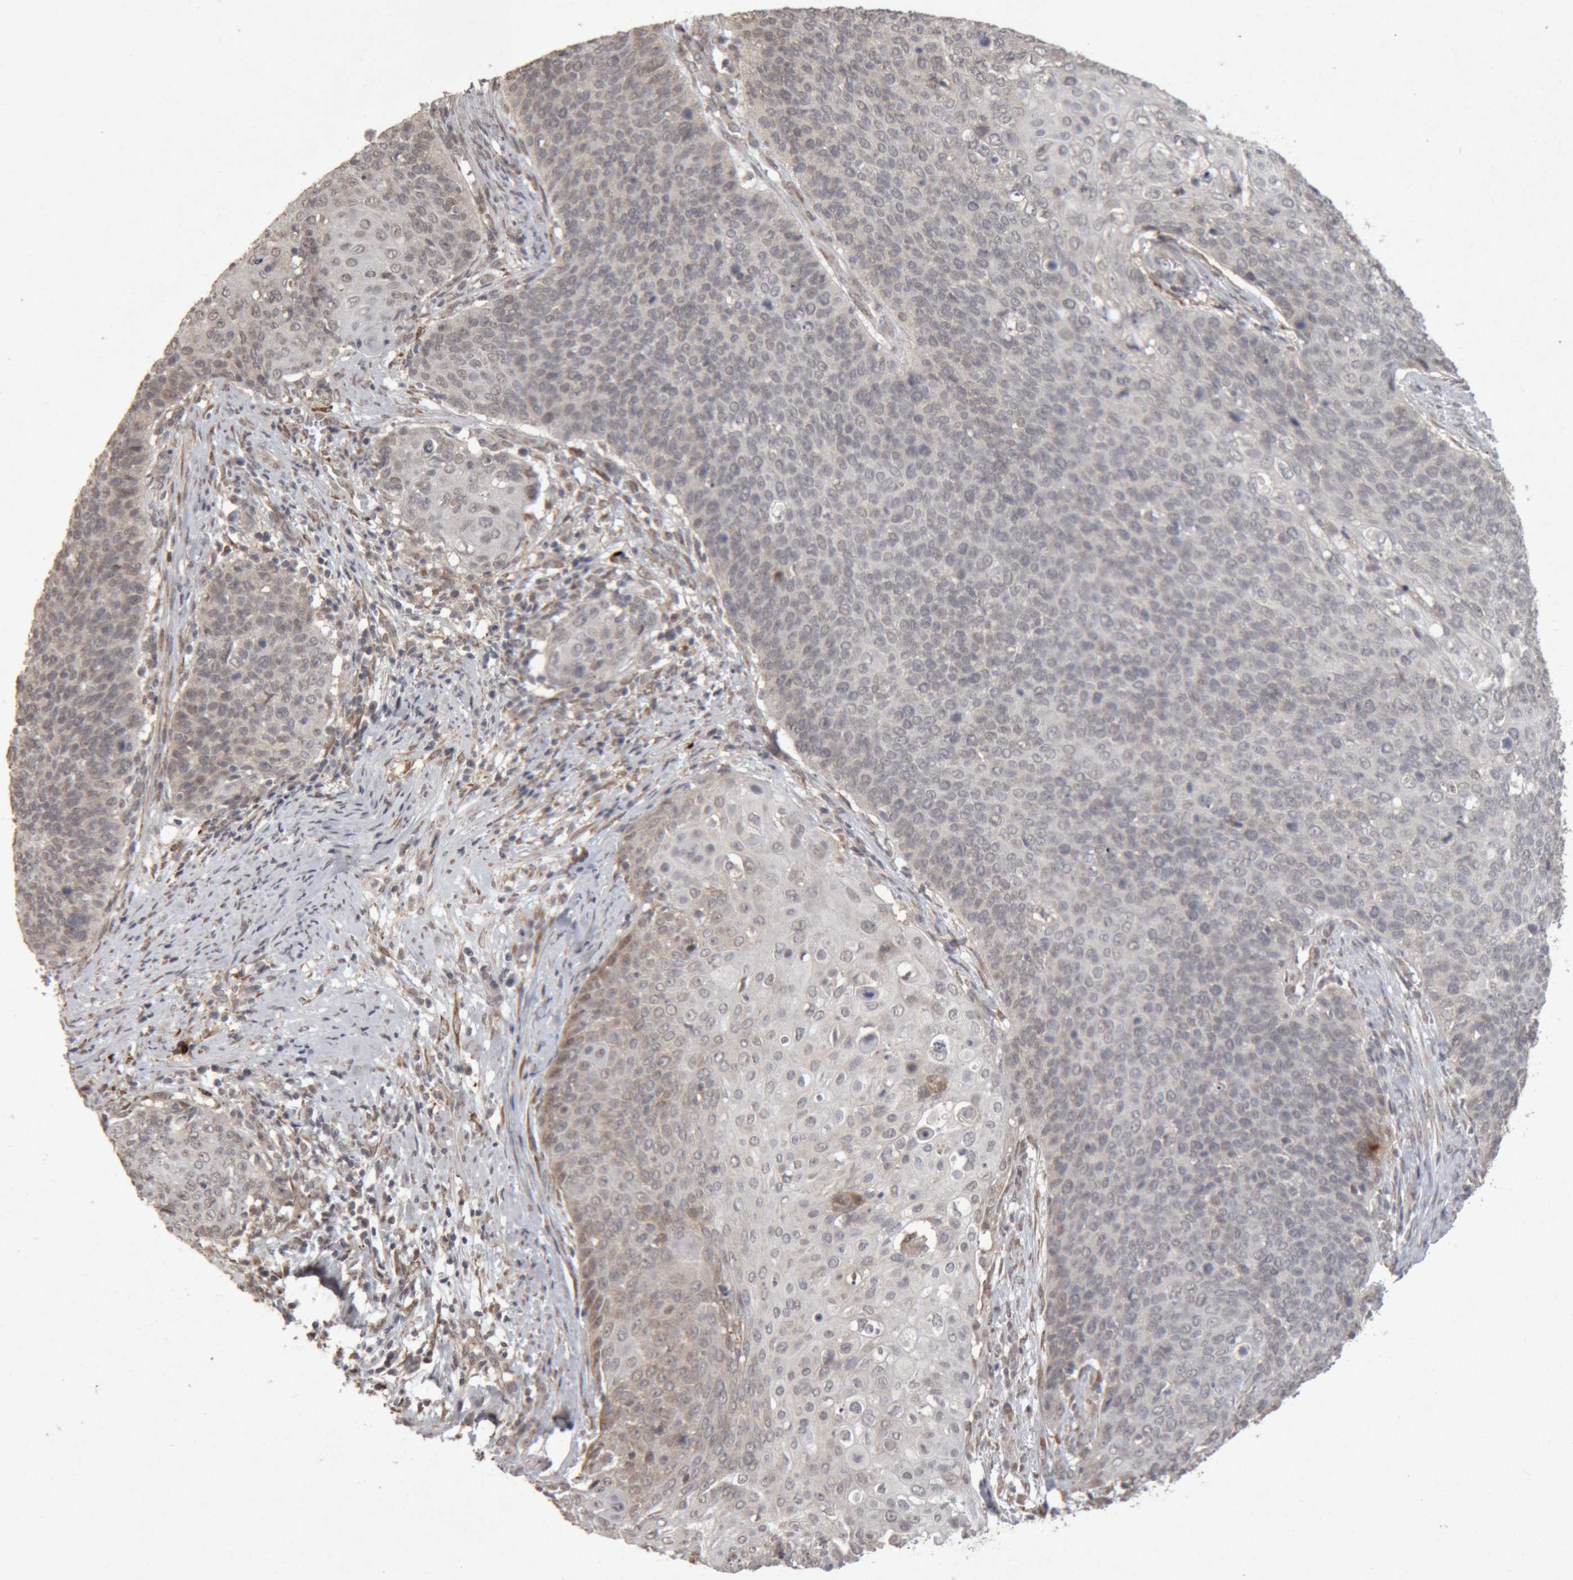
{"staining": {"intensity": "weak", "quantity": "<25%", "location": "cytoplasmic/membranous"}, "tissue": "cervical cancer", "cell_type": "Tumor cells", "image_type": "cancer", "snomed": [{"axis": "morphology", "description": "Squamous cell carcinoma, NOS"}, {"axis": "topography", "description": "Cervix"}], "caption": "An IHC image of cervical cancer (squamous cell carcinoma) is shown. There is no staining in tumor cells of cervical cancer (squamous cell carcinoma).", "gene": "MEP1A", "patient": {"sex": "female", "age": 39}}